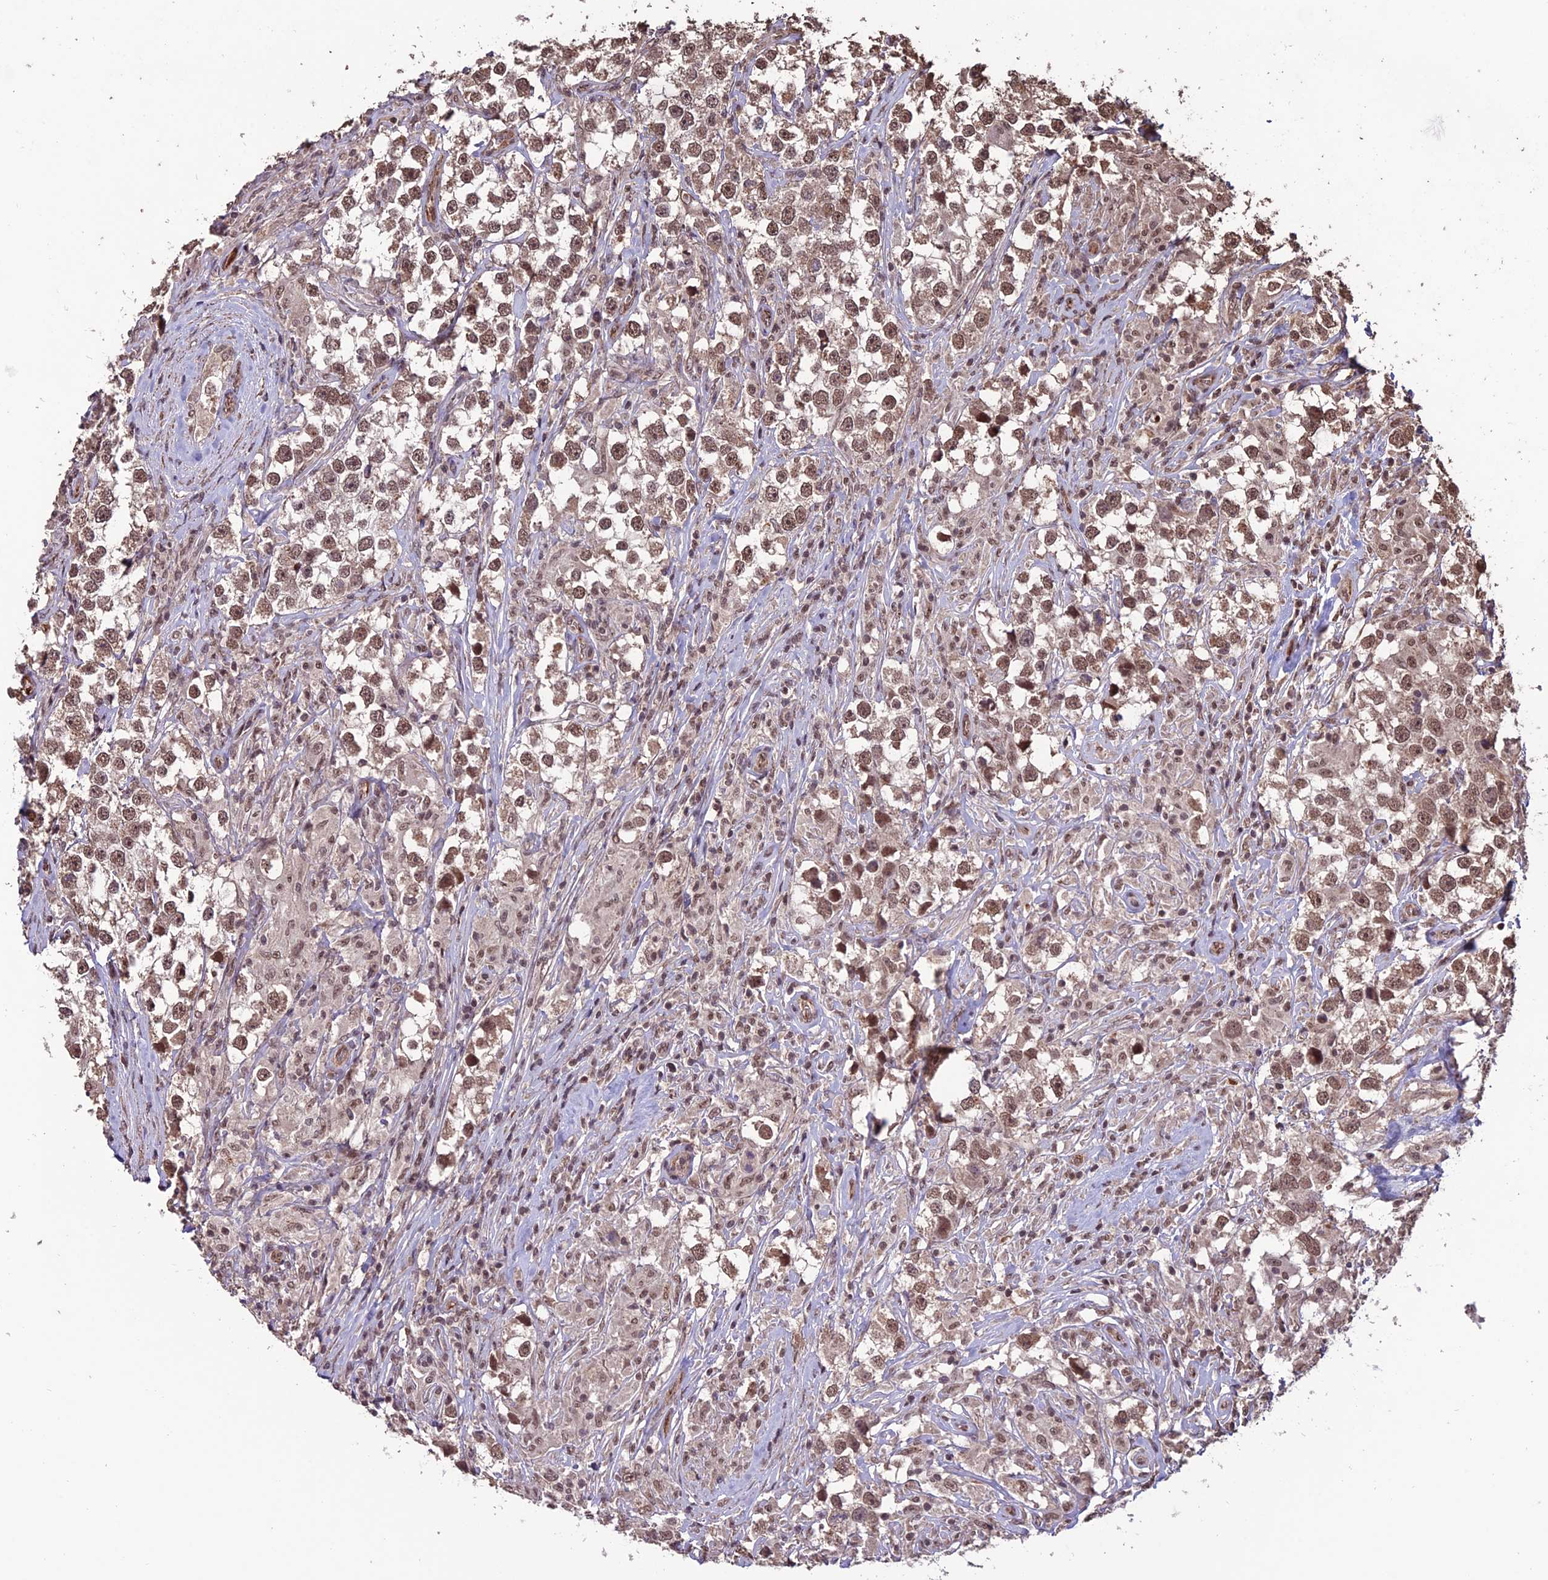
{"staining": {"intensity": "moderate", "quantity": ">75%", "location": "nuclear"}, "tissue": "testis cancer", "cell_type": "Tumor cells", "image_type": "cancer", "snomed": [{"axis": "morphology", "description": "Seminoma, NOS"}, {"axis": "topography", "description": "Testis"}], "caption": "Brown immunohistochemical staining in testis seminoma shows moderate nuclear positivity in about >75% of tumor cells. The protein is stained brown, and the nuclei are stained in blue (DAB (3,3'-diaminobenzidine) IHC with brightfield microscopy, high magnification).", "gene": "CABIN1", "patient": {"sex": "male", "age": 46}}